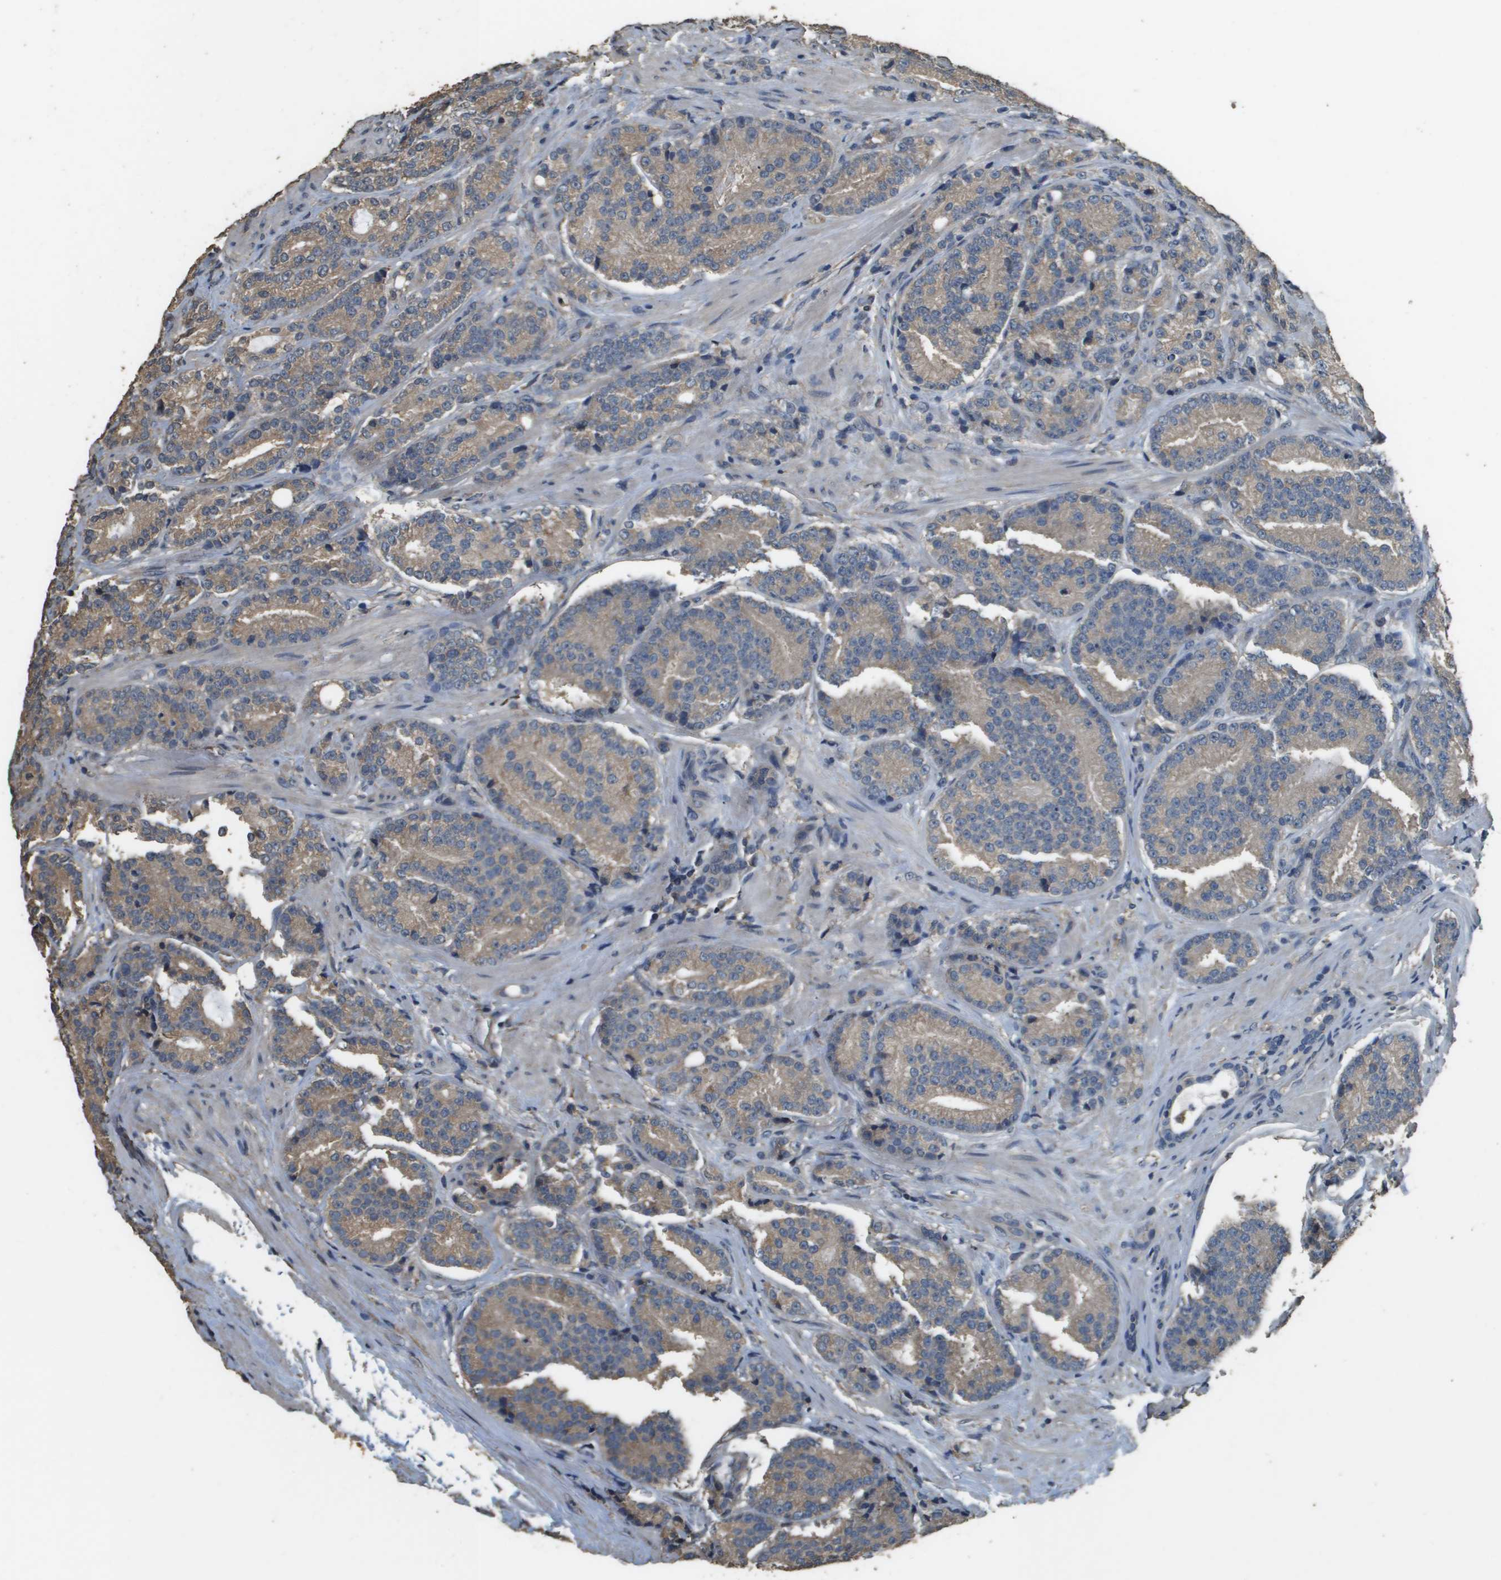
{"staining": {"intensity": "weak", "quantity": ">75%", "location": "cytoplasmic/membranous"}, "tissue": "prostate cancer", "cell_type": "Tumor cells", "image_type": "cancer", "snomed": [{"axis": "morphology", "description": "Adenocarcinoma, High grade"}, {"axis": "topography", "description": "Prostate"}], "caption": "This is a micrograph of immunohistochemistry (IHC) staining of prostate cancer, which shows weak staining in the cytoplasmic/membranous of tumor cells.", "gene": "RAB6B", "patient": {"sex": "male", "age": 61}}